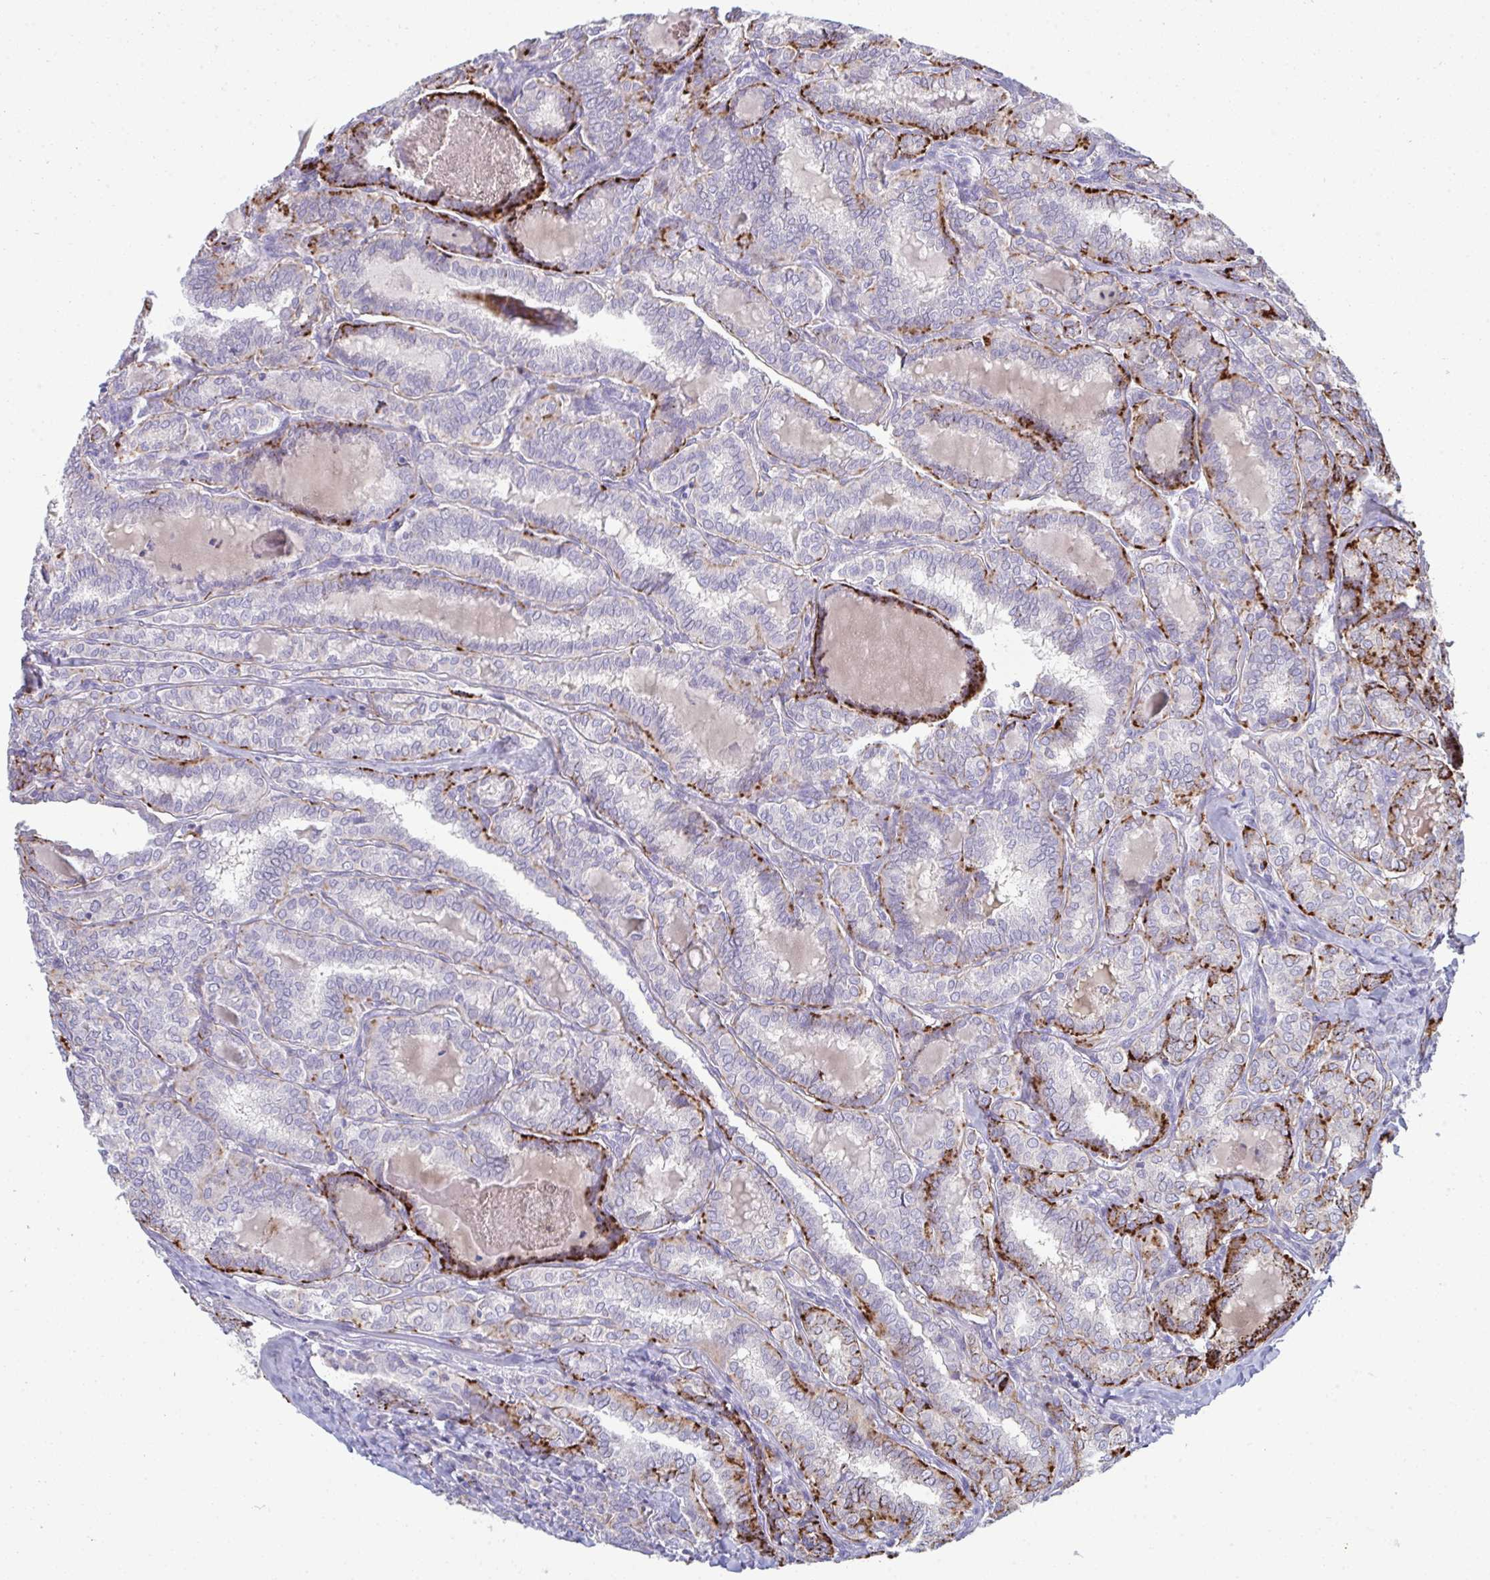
{"staining": {"intensity": "strong", "quantity": "<25%", "location": "cytoplasmic/membranous"}, "tissue": "thyroid cancer", "cell_type": "Tumor cells", "image_type": "cancer", "snomed": [{"axis": "morphology", "description": "Papillary adenocarcinoma, NOS"}, {"axis": "topography", "description": "Thyroid gland"}], "caption": "Immunohistochemical staining of human thyroid cancer (papillary adenocarcinoma) shows medium levels of strong cytoplasmic/membranous protein positivity in approximately <25% of tumor cells. (DAB (3,3'-diaminobenzidine) = brown stain, brightfield microscopy at high magnification).", "gene": "HGFAC", "patient": {"sex": "female", "age": 30}}